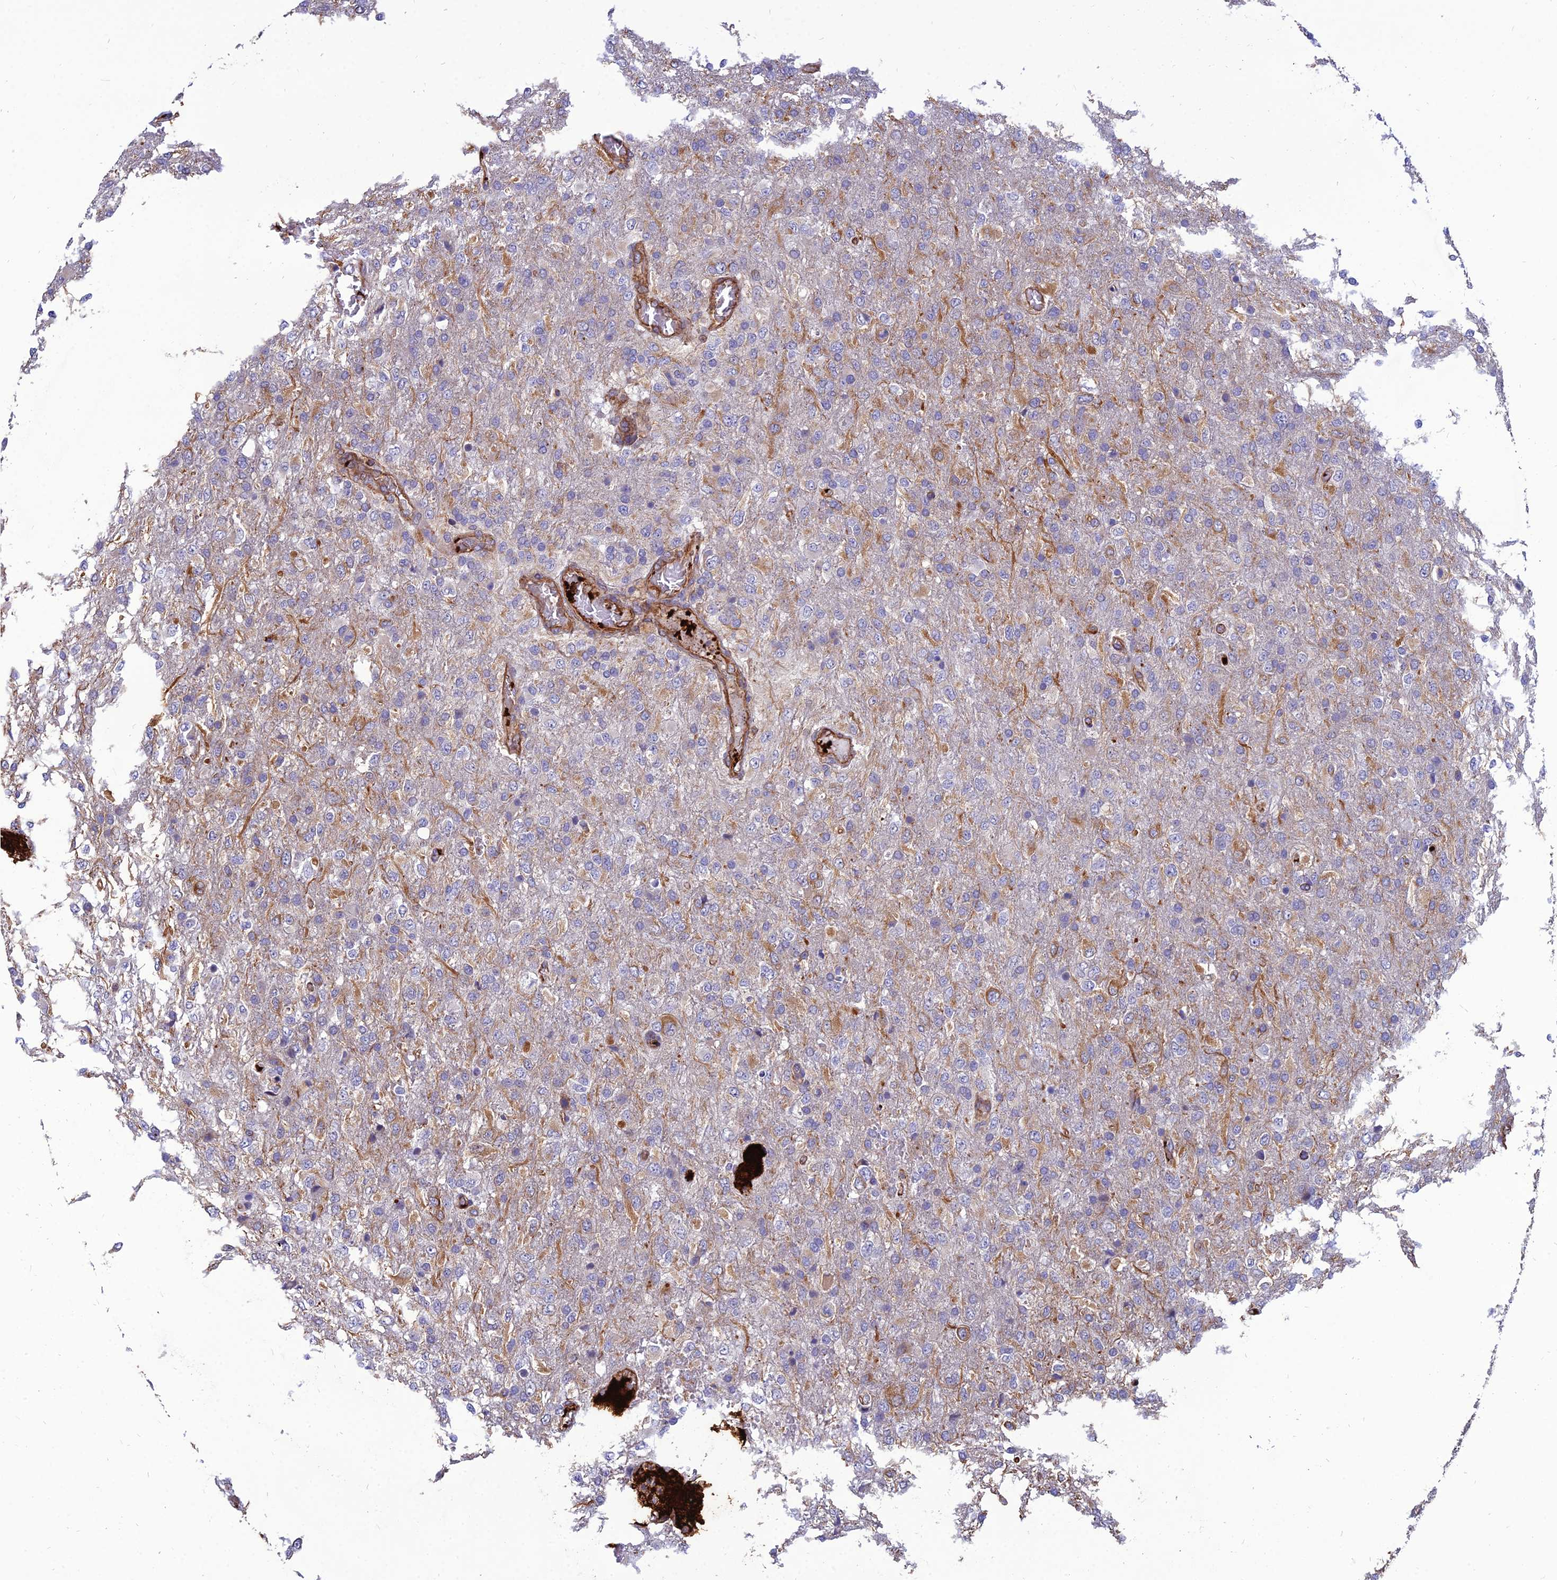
{"staining": {"intensity": "negative", "quantity": "none", "location": "none"}, "tissue": "glioma", "cell_type": "Tumor cells", "image_type": "cancer", "snomed": [{"axis": "morphology", "description": "Glioma, malignant, High grade"}, {"axis": "topography", "description": "Brain"}], "caption": "Human glioma stained for a protein using immunohistochemistry (IHC) shows no staining in tumor cells.", "gene": "PSMD11", "patient": {"sex": "female", "age": 74}}